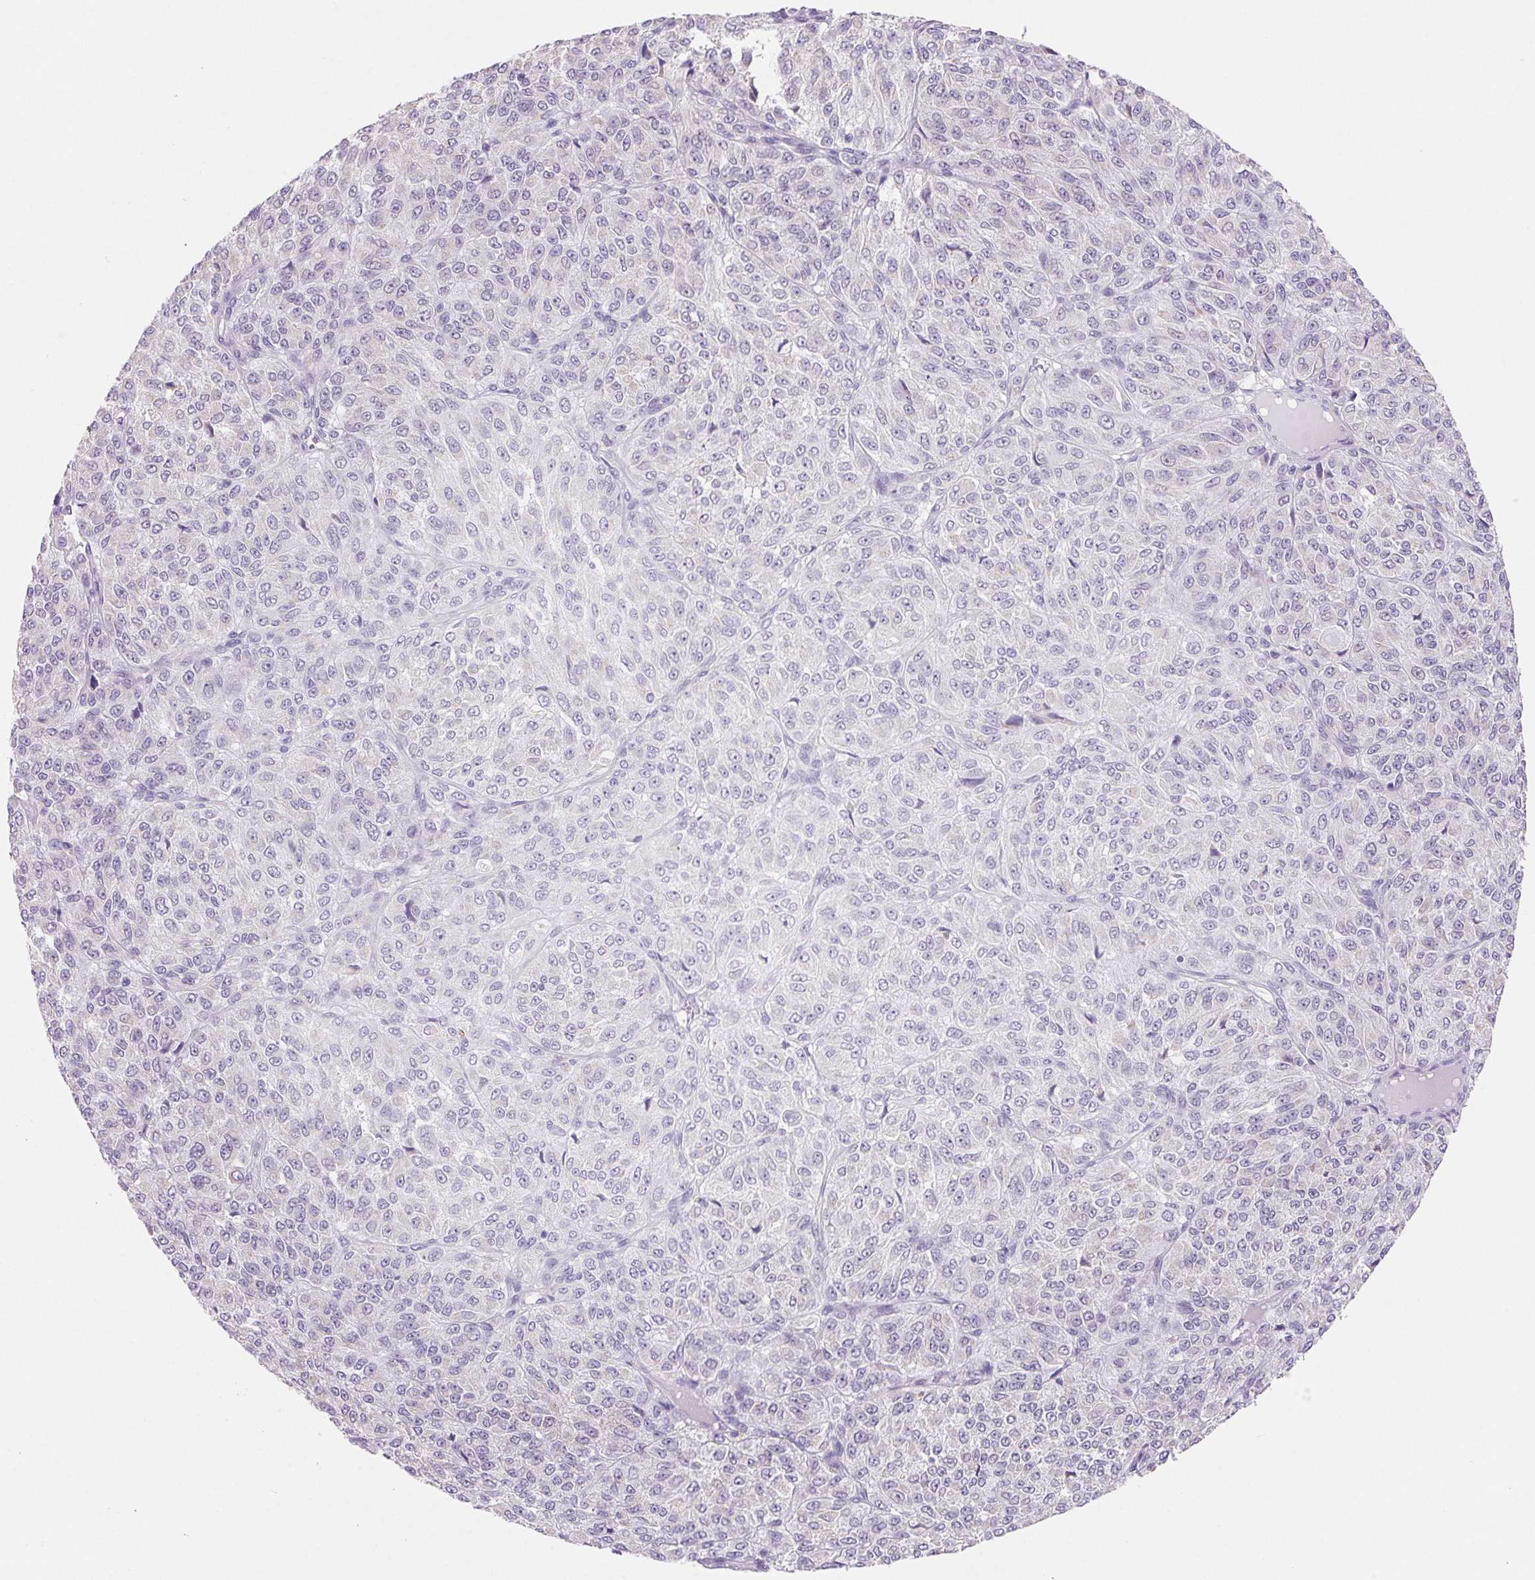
{"staining": {"intensity": "negative", "quantity": "none", "location": "none"}, "tissue": "melanoma", "cell_type": "Tumor cells", "image_type": "cancer", "snomed": [{"axis": "morphology", "description": "Malignant melanoma, Metastatic site"}, {"axis": "topography", "description": "Brain"}], "caption": "This is an immunohistochemistry histopathology image of malignant melanoma (metastatic site). There is no staining in tumor cells.", "gene": "DPPA5", "patient": {"sex": "female", "age": 56}}